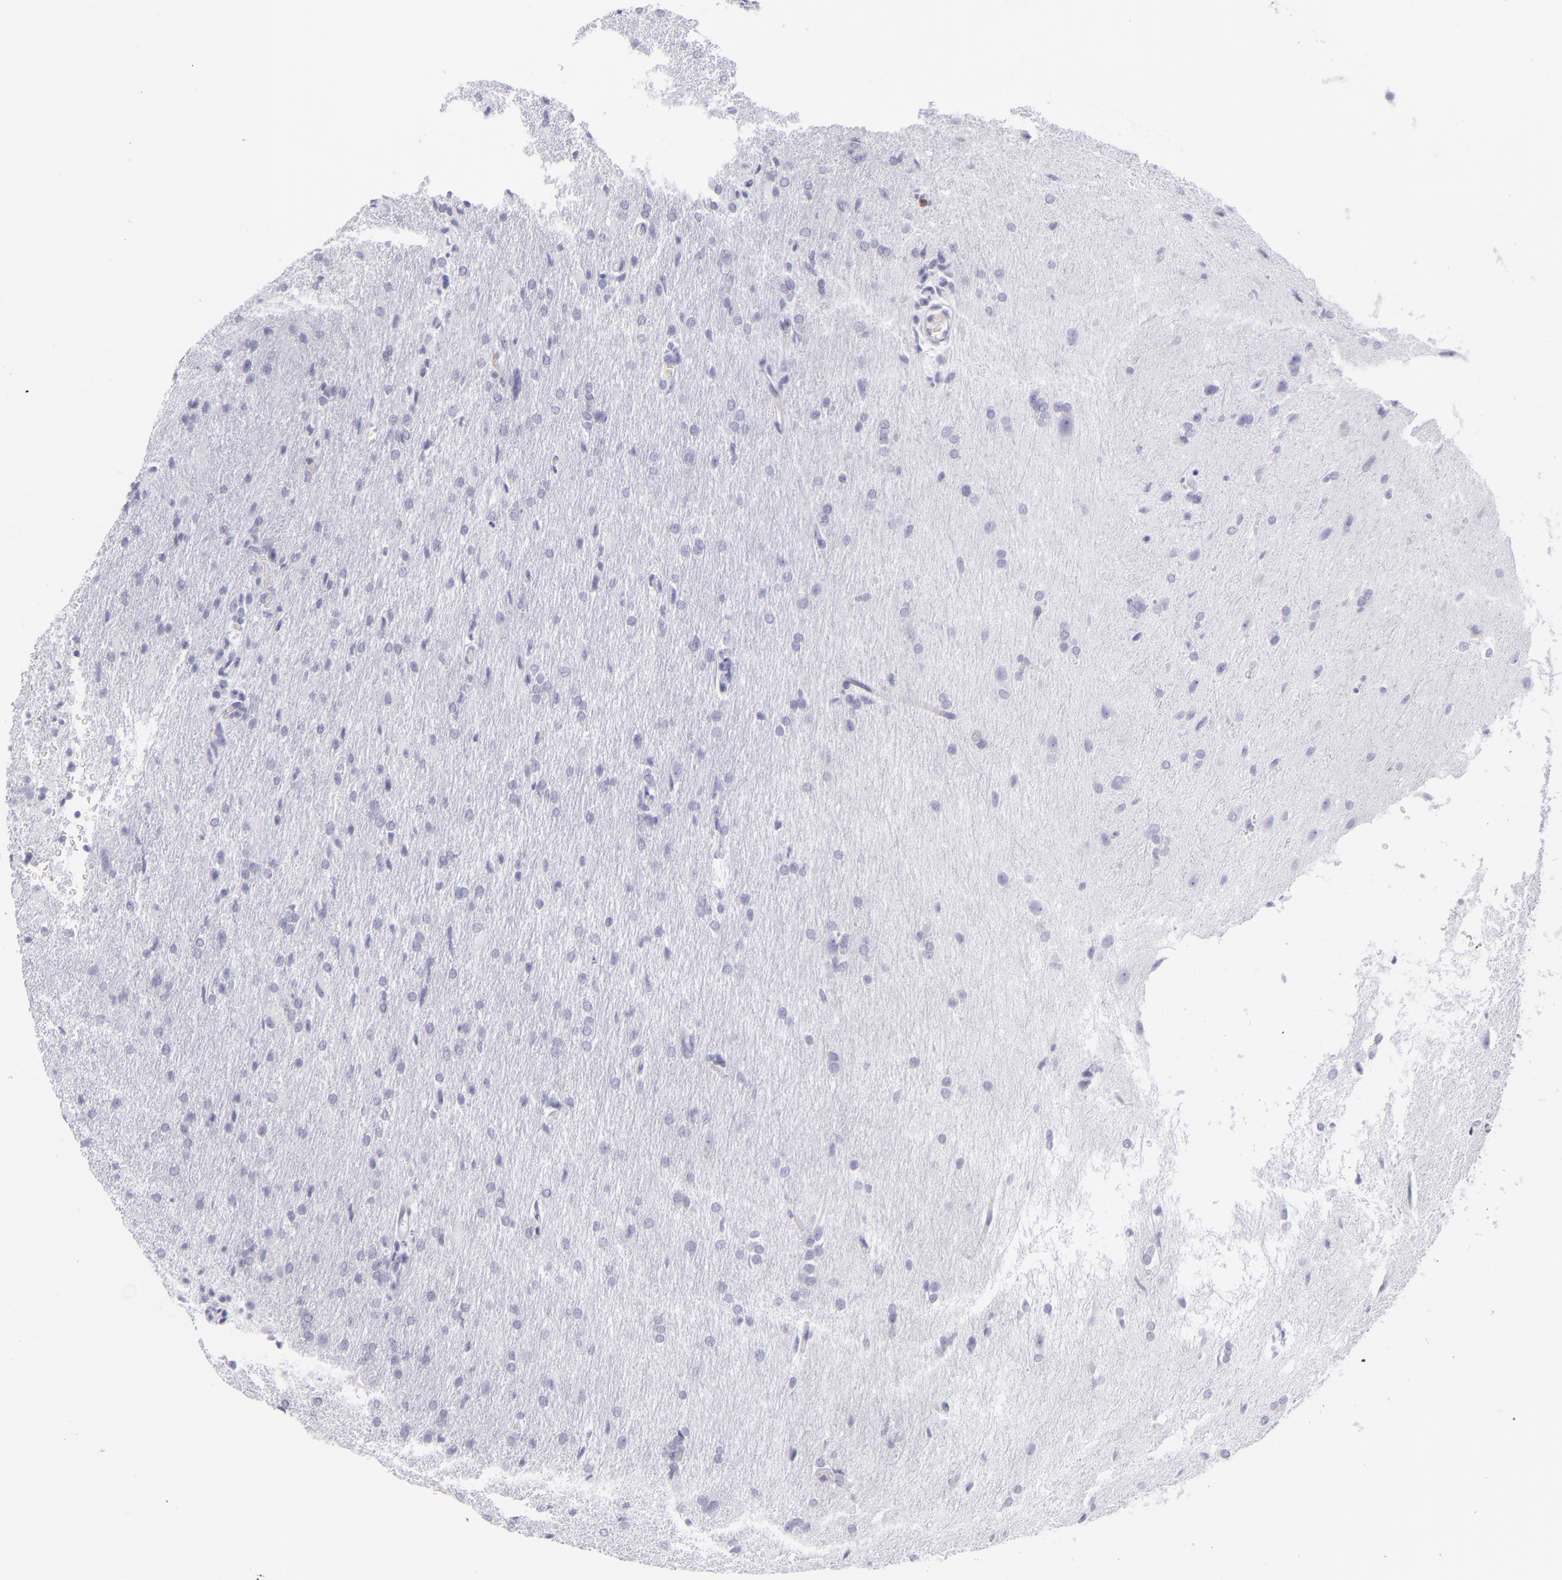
{"staining": {"intensity": "negative", "quantity": "none", "location": "none"}, "tissue": "glioma", "cell_type": "Tumor cells", "image_type": "cancer", "snomed": [{"axis": "morphology", "description": "Glioma, malignant, High grade"}, {"axis": "topography", "description": "Brain"}], "caption": "DAB immunohistochemical staining of high-grade glioma (malignant) displays no significant expression in tumor cells. (DAB immunohistochemistry (IHC) with hematoxylin counter stain).", "gene": "THBD", "patient": {"sex": "male", "age": 68}}